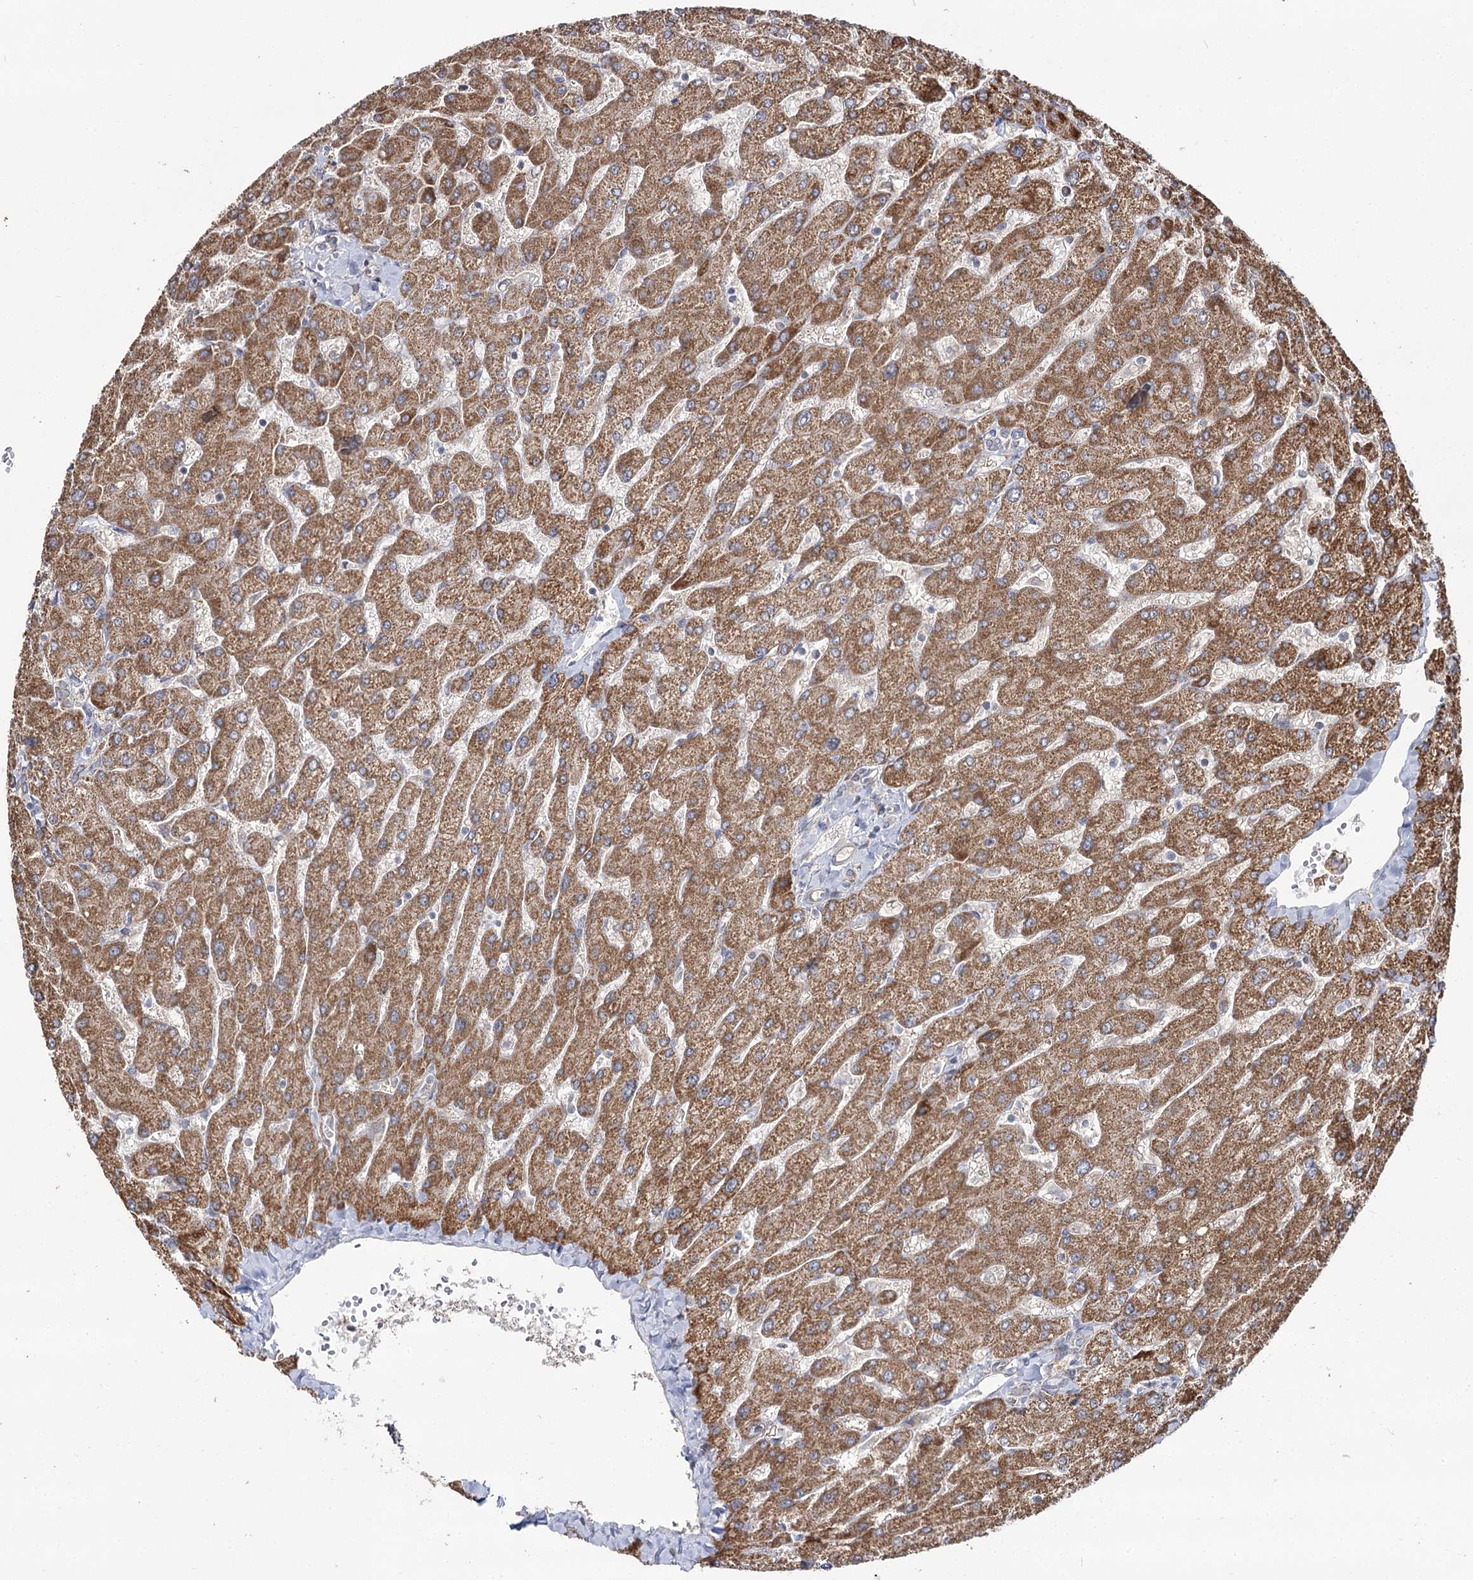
{"staining": {"intensity": "weak", "quantity": "25%-75%", "location": "cytoplasmic/membranous"}, "tissue": "liver", "cell_type": "Cholangiocytes", "image_type": "normal", "snomed": [{"axis": "morphology", "description": "Normal tissue, NOS"}, {"axis": "topography", "description": "Liver"}], "caption": "DAB (3,3'-diaminobenzidine) immunohistochemical staining of unremarkable human liver reveals weak cytoplasmic/membranous protein expression in approximately 25%-75% of cholangiocytes.", "gene": "CBR4", "patient": {"sex": "male", "age": 55}}